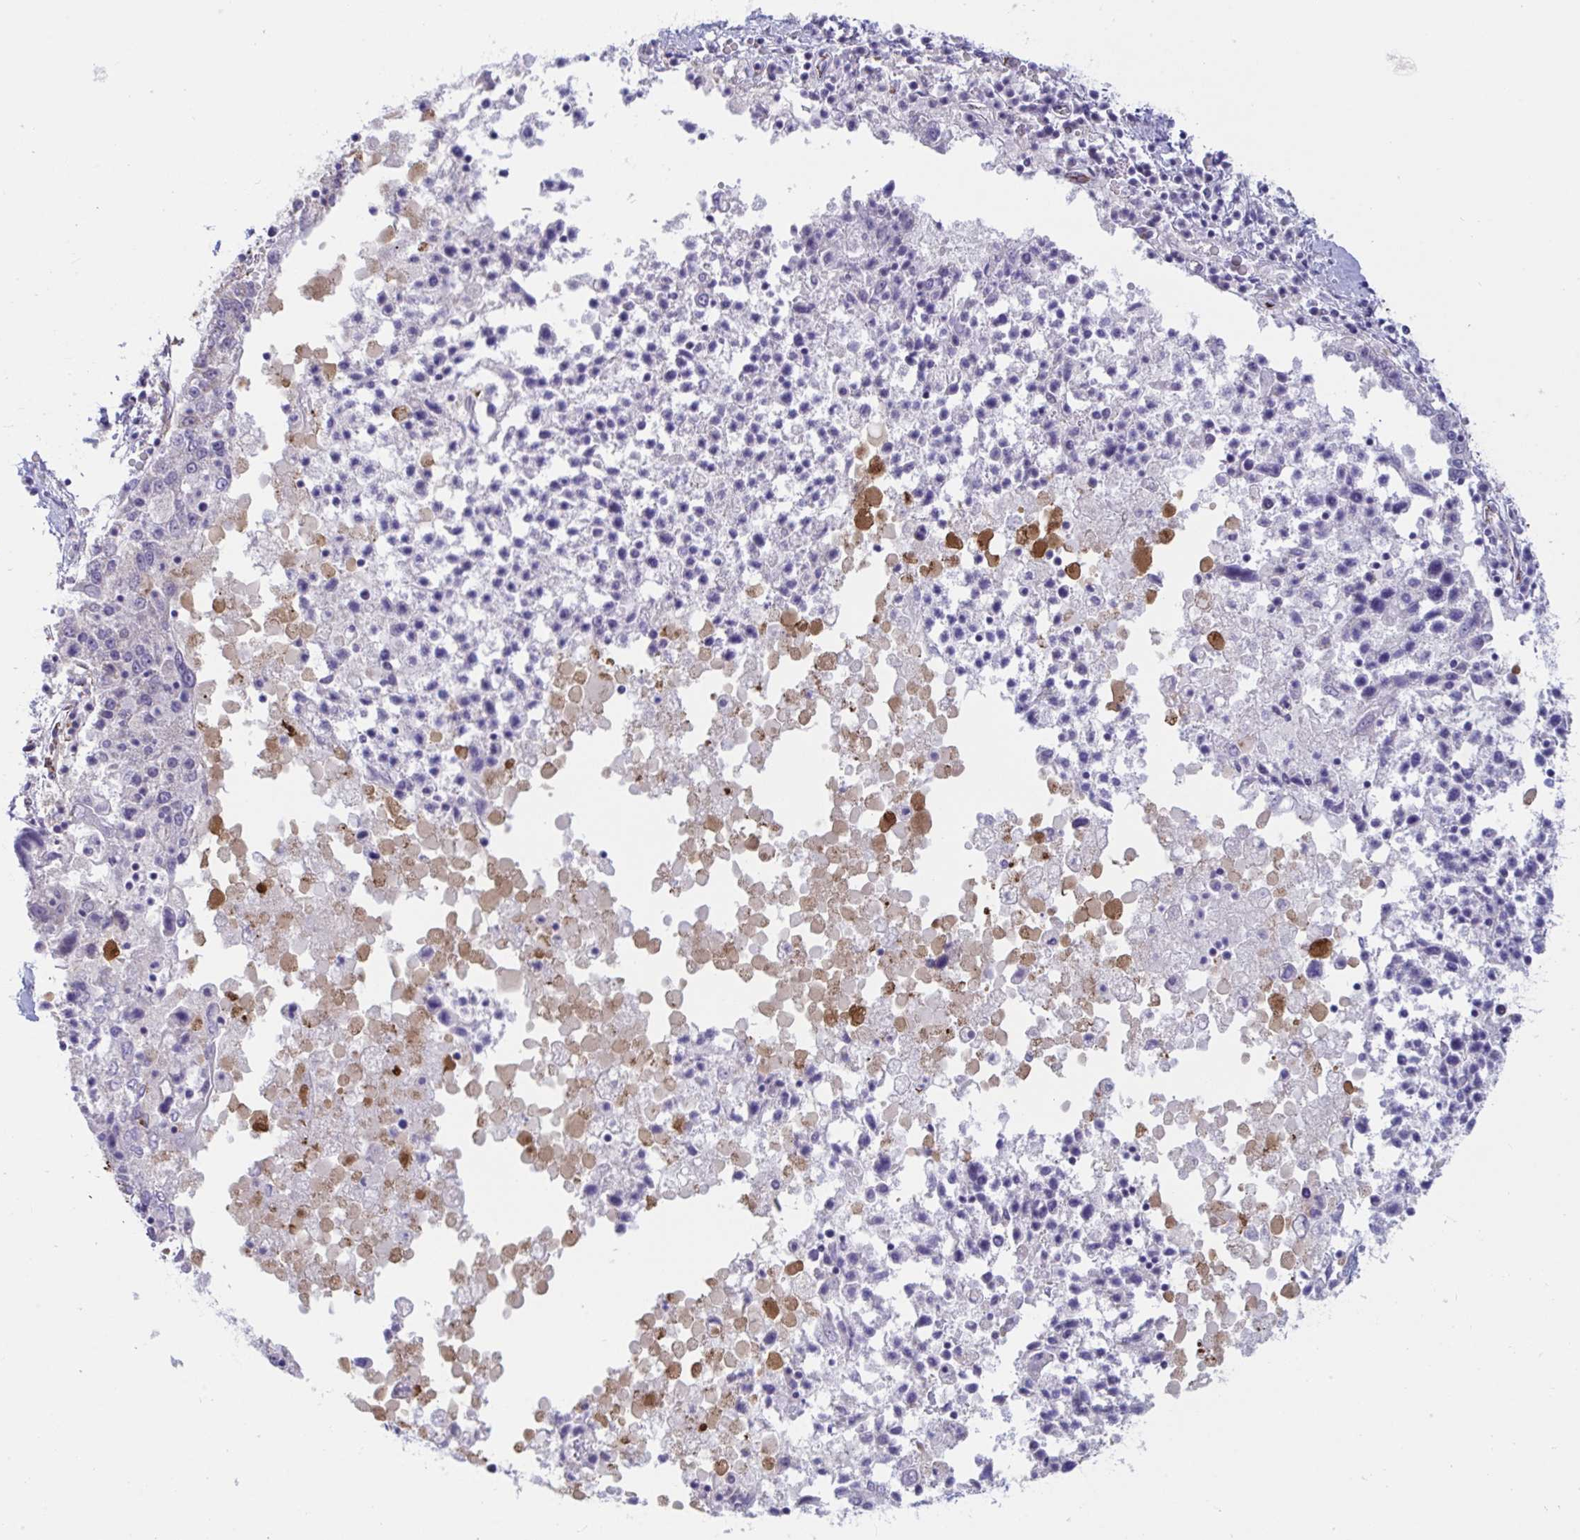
{"staining": {"intensity": "negative", "quantity": "none", "location": "none"}, "tissue": "ovarian cancer", "cell_type": "Tumor cells", "image_type": "cancer", "snomed": [{"axis": "morphology", "description": "Carcinoma, endometroid"}, {"axis": "topography", "description": "Ovary"}], "caption": "Histopathology image shows no protein positivity in tumor cells of ovarian endometroid carcinoma tissue.", "gene": "IL37", "patient": {"sex": "female", "age": 62}}